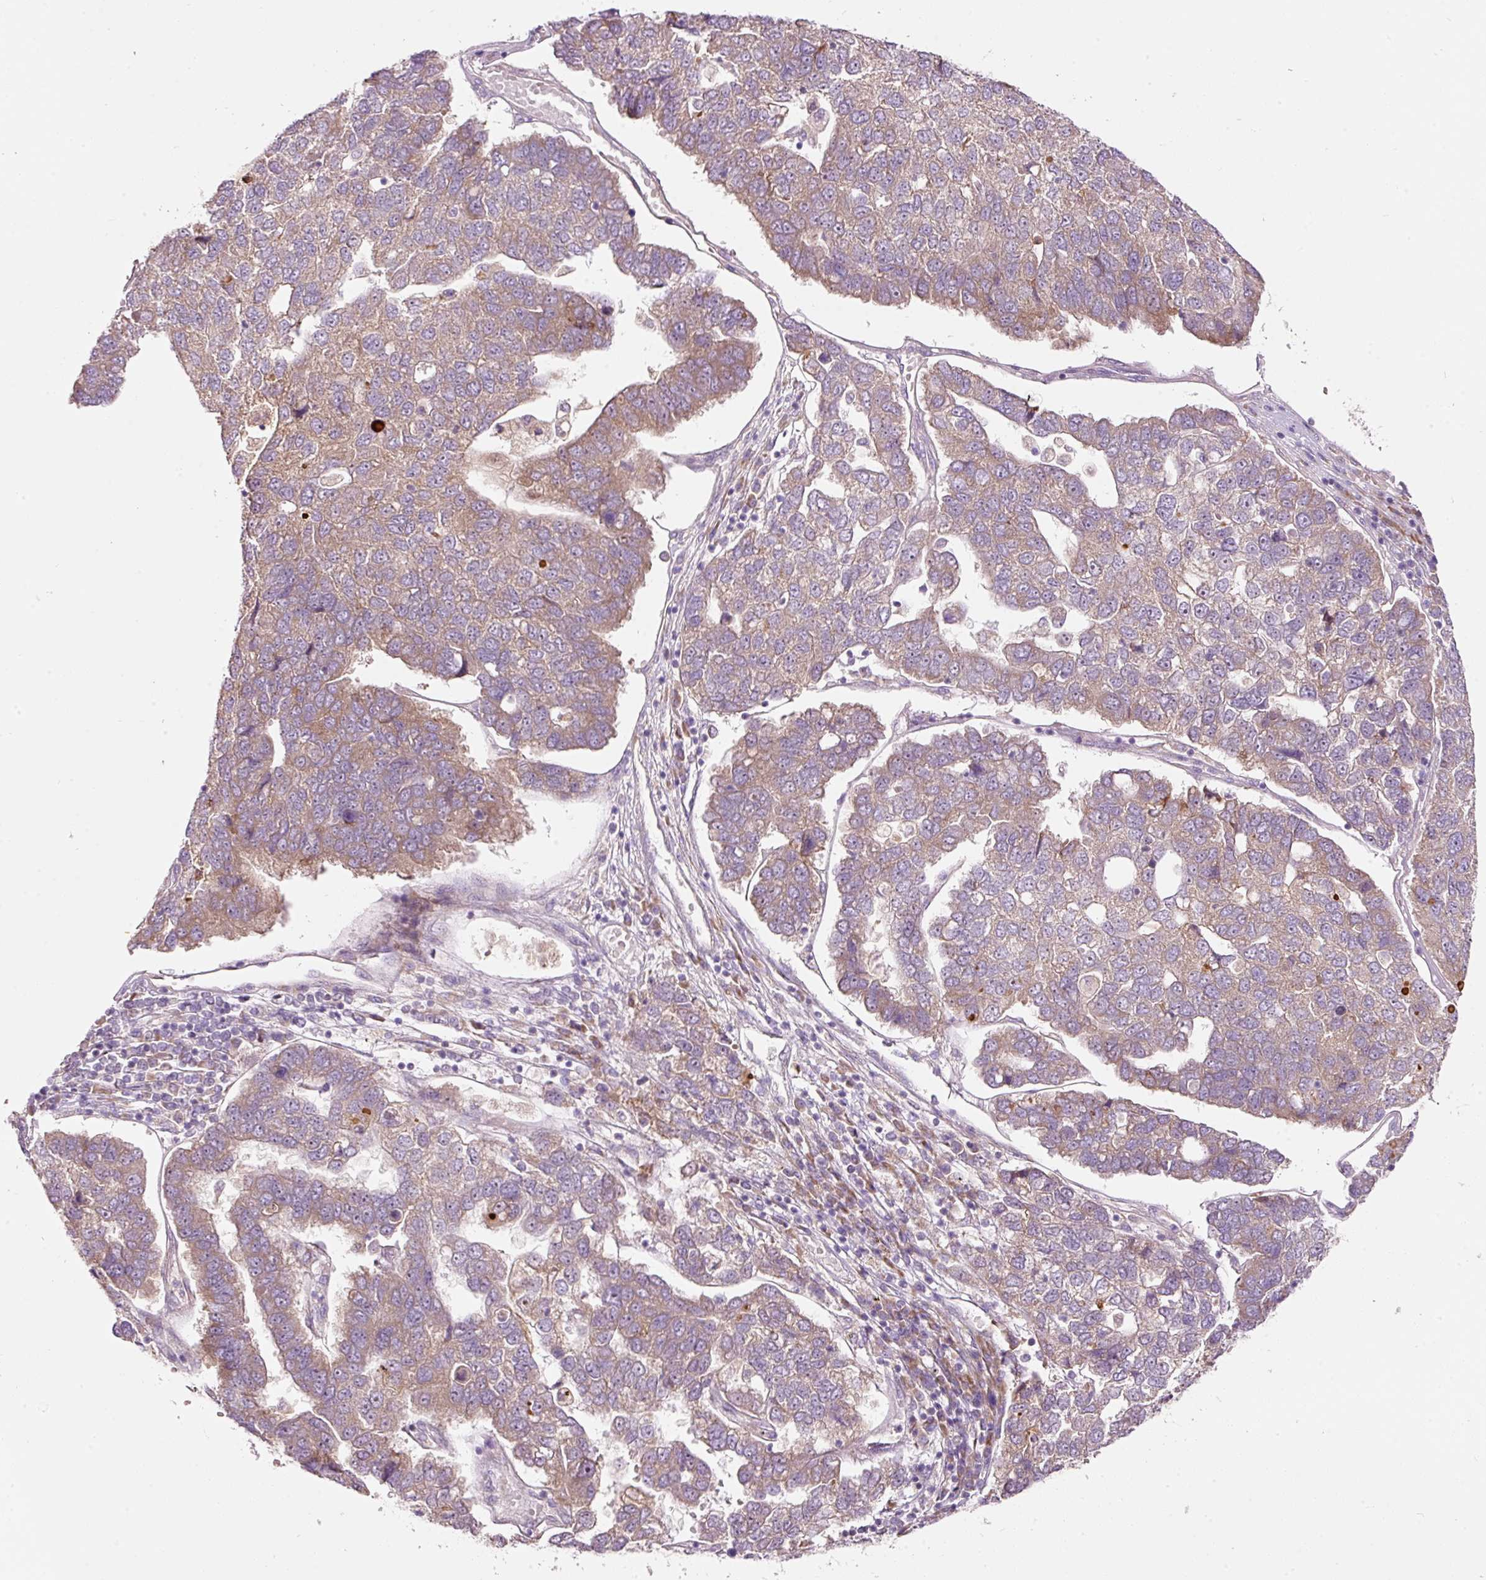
{"staining": {"intensity": "moderate", "quantity": "25%-75%", "location": "cytoplasmic/membranous"}, "tissue": "pancreatic cancer", "cell_type": "Tumor cells", "image_type": "cancer", "snomed": [{"axis": "morphology", "description": "Adenocarcinoma, NOS"}, {"axis": "topography", "description": "Pancreas"}], "caption": "DAB (3,3'-diaminobenzidine) immunohistochemical staining of human adenocarcinoma (pancreatic) exhibits moderate cytoplasmic/membranous protein positivity in approximately 25%-75% of tumor cells.", "gene": "RSPO2", "patient": {"sex": "female", "age": 61}}